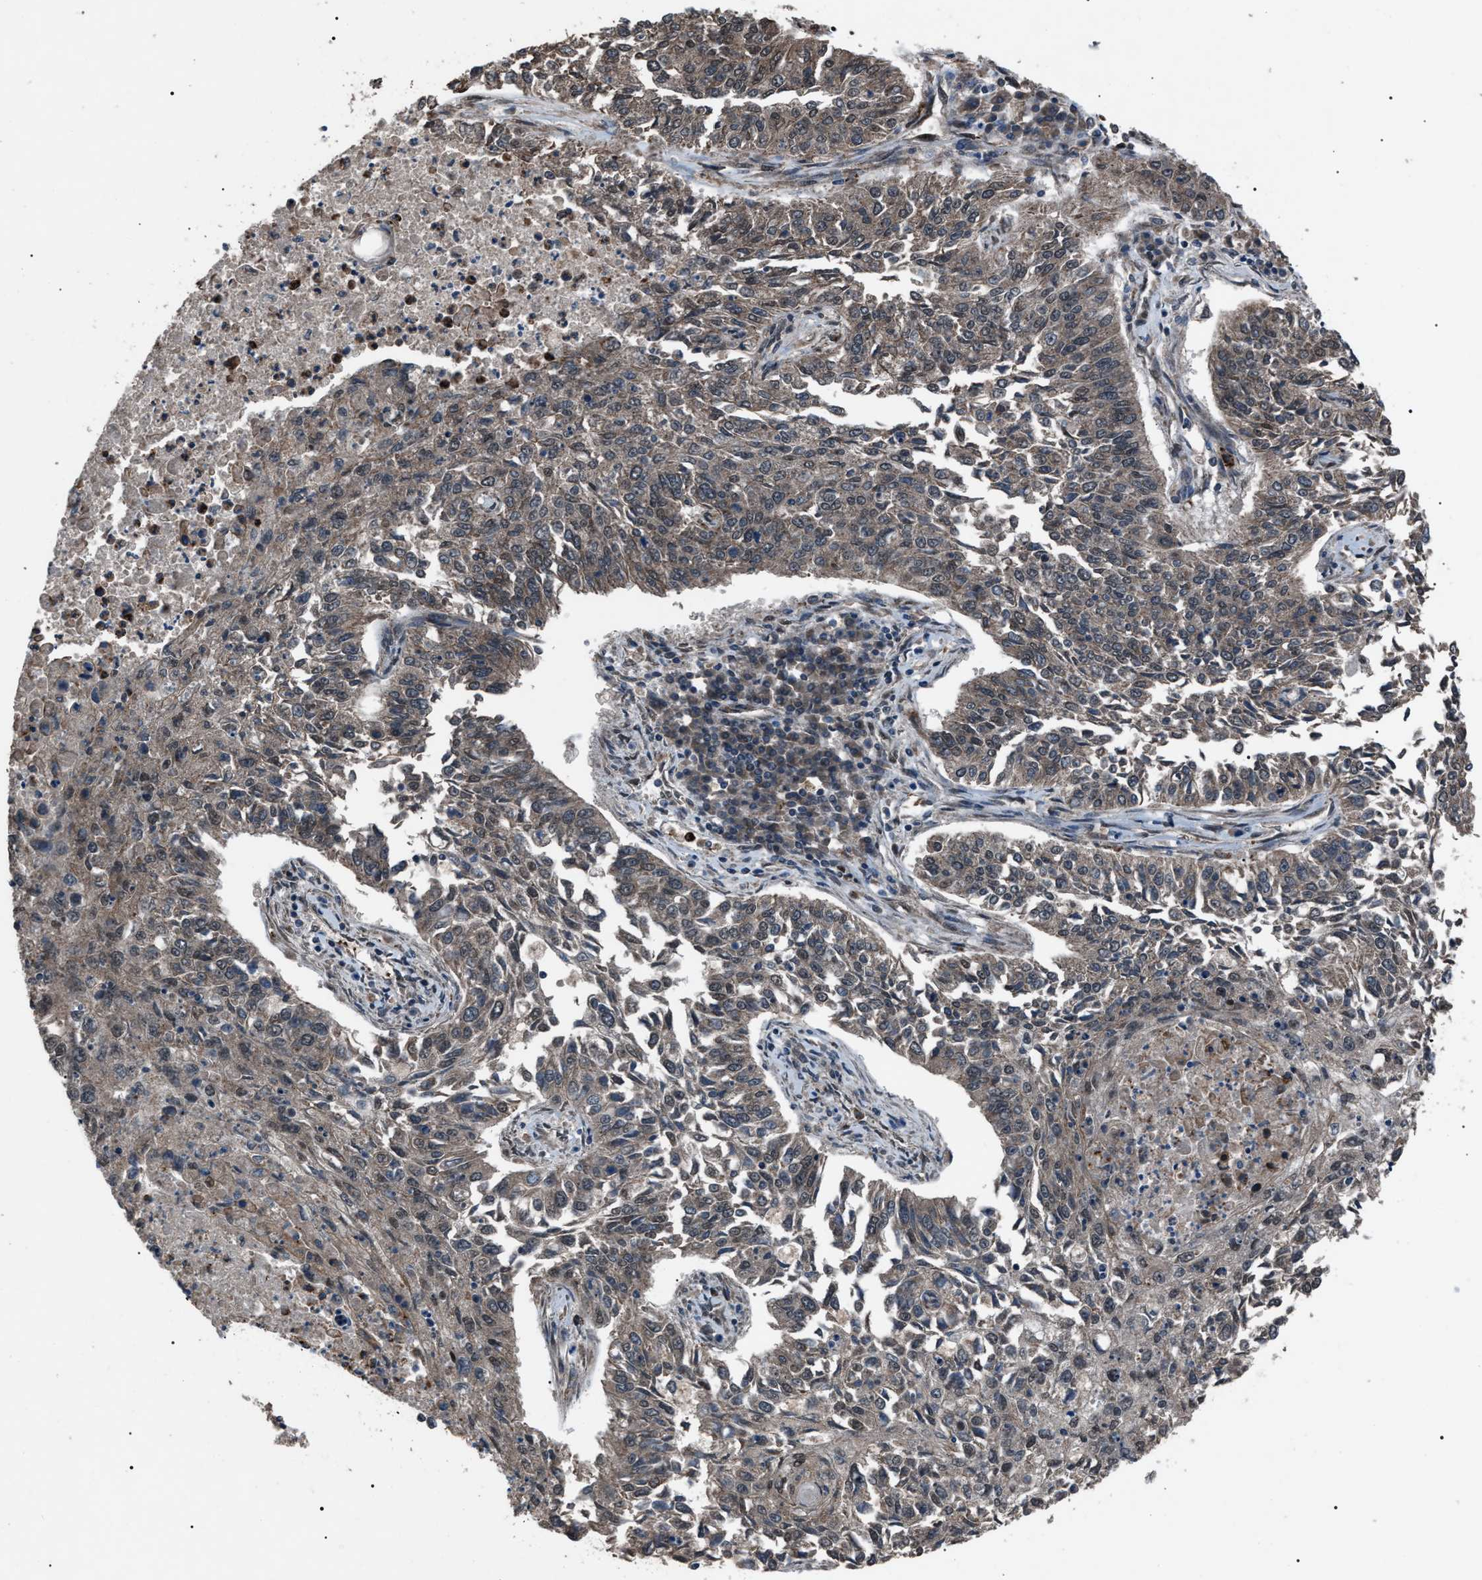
{"staining": {"intensity": "weak", "quantity": "25%-75%", "location": "cytoplasmic/membranous"}, "tissue": "lung cancer", "cell_type": "Tumor cells", "image_type": "cancer", "snomed": [{"axis": "morphology", "description": "Normal tissue, NOS"}, {"axis": "morphology", "description": "Squamous cell carcinoma, NOS"}, {"axis": "topography", "description": "Cartilage tissue"}, {"axis": "topography", "description": "Bronchus"}, {"axis": "topography", "description": "Lung"}], "caption": "Lung cancer tissue displays weak cytoplasmic/membranous staining in approximately 25%-75% of tumor cells", "gene": "ZFAND2A", "patient": {"sex": "female", "age": 49}}